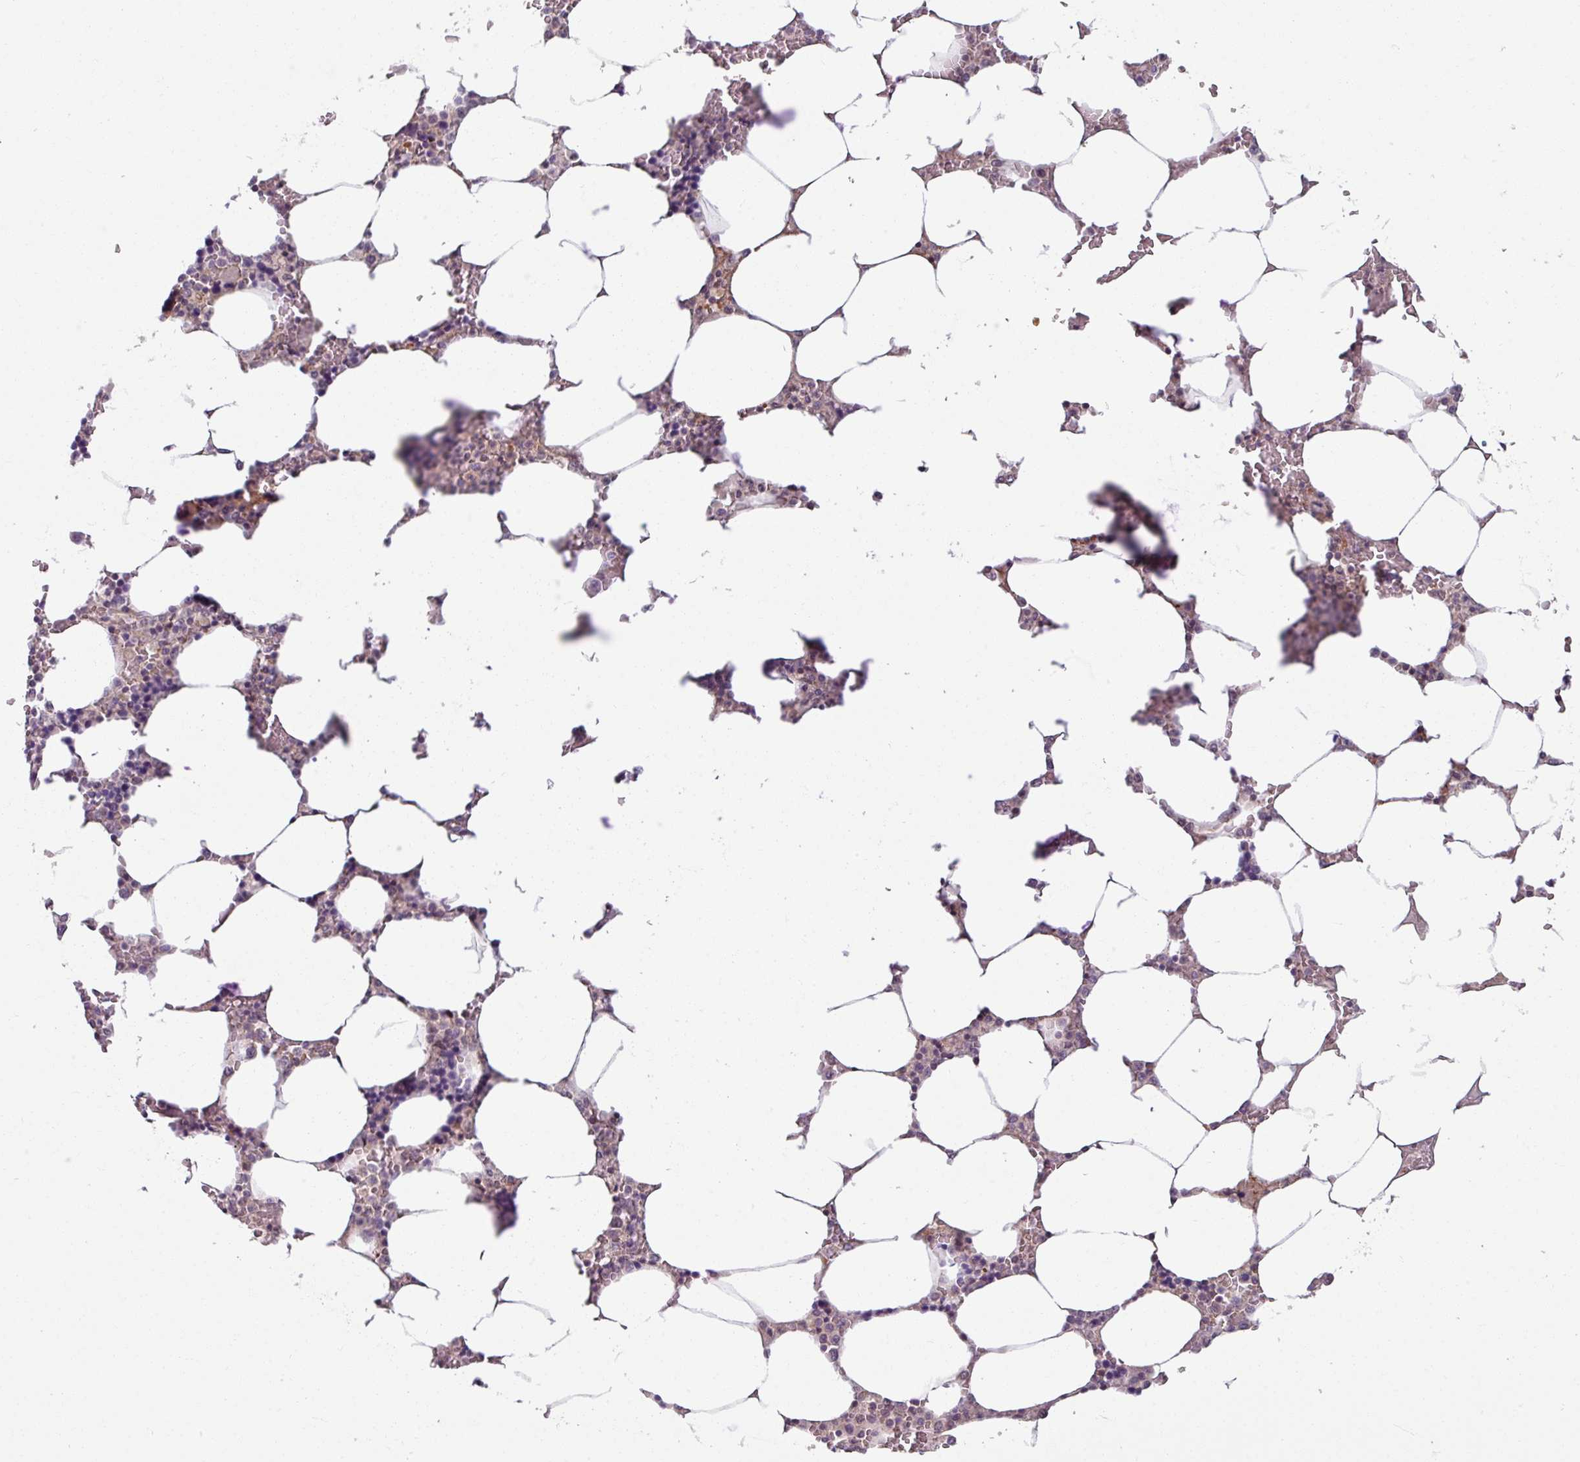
{"staining": {"intensity": "weak", "quantity": "<25%", "location": "cytoplasmic/membranous"}, "tissue": "bone marrow", "cell_type": "Hematopoietic cells", "image_type": "normal", "snomed": [{"axis": "morphology", "description": "Normal tissue, NOS"}, {"axis": "topography", "description": "Bone marrow"}], "caption": "An immunohistochemistry image of unremarkable bone marrow is shown. There is no staining in hematopoietic cells of bone marrow.", "gene": "TUSC3", "patient": {"sex": "male", "age": 64}}